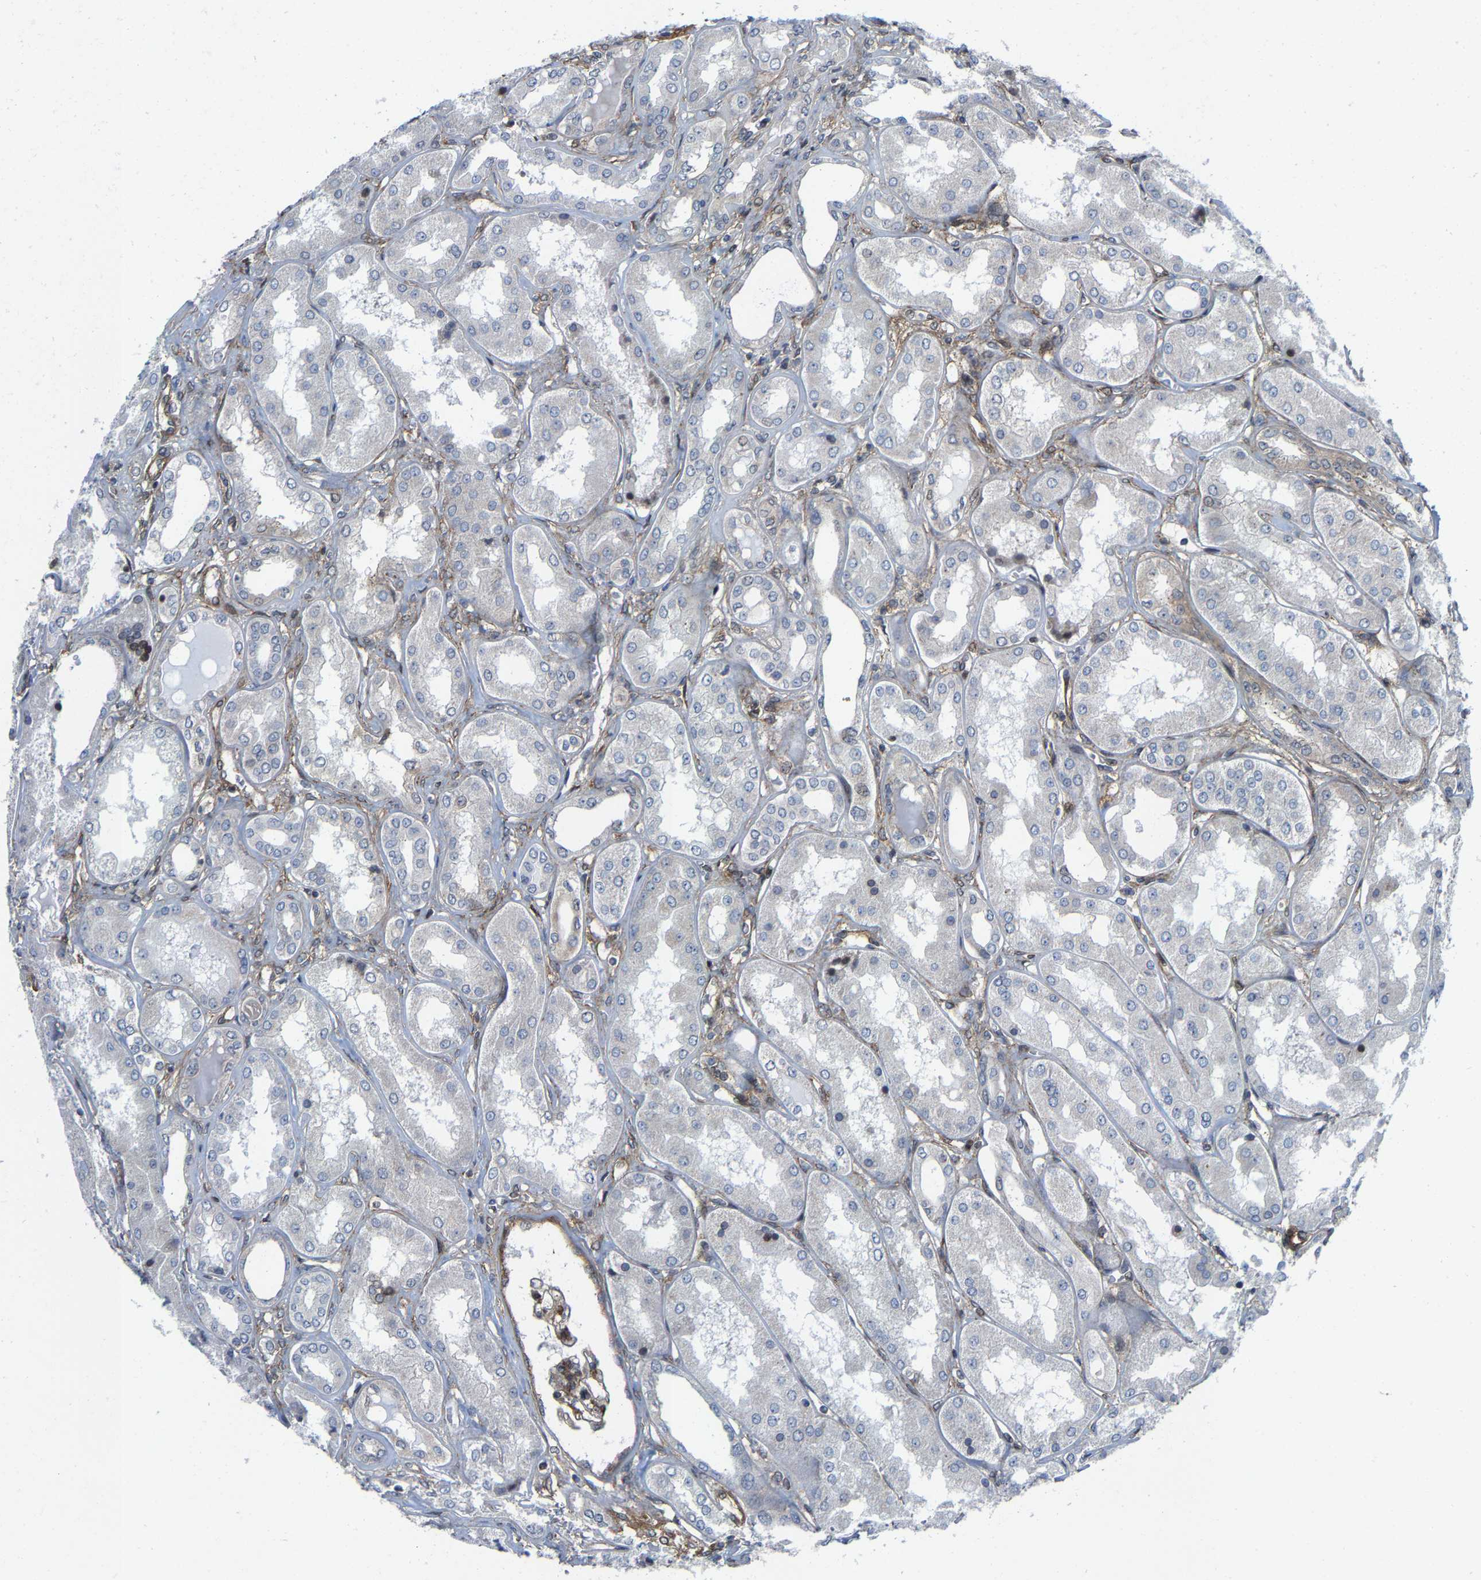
{"staining": {"intensity": "moderate", "quantity": ">75%", "location": "cytoplasmic/membranous"}, "tissue": "kidney", "cell_type": "Cells in glomeruli", "image_type": "normal", "snomed": [{"axis": "morphology", "description": "Normal tissue, NOS"}, {"axis": "topography", "description": "Kidney"}], "caption": "About >75% of cells in glomeruli in unremarkable kidney show moderate cytoplasmic/membranous protein positivity as visualized by brown immunohistochemical staining.", "gene": "TGFB1I1", "patient": {"sex": "female", "age": 56}}